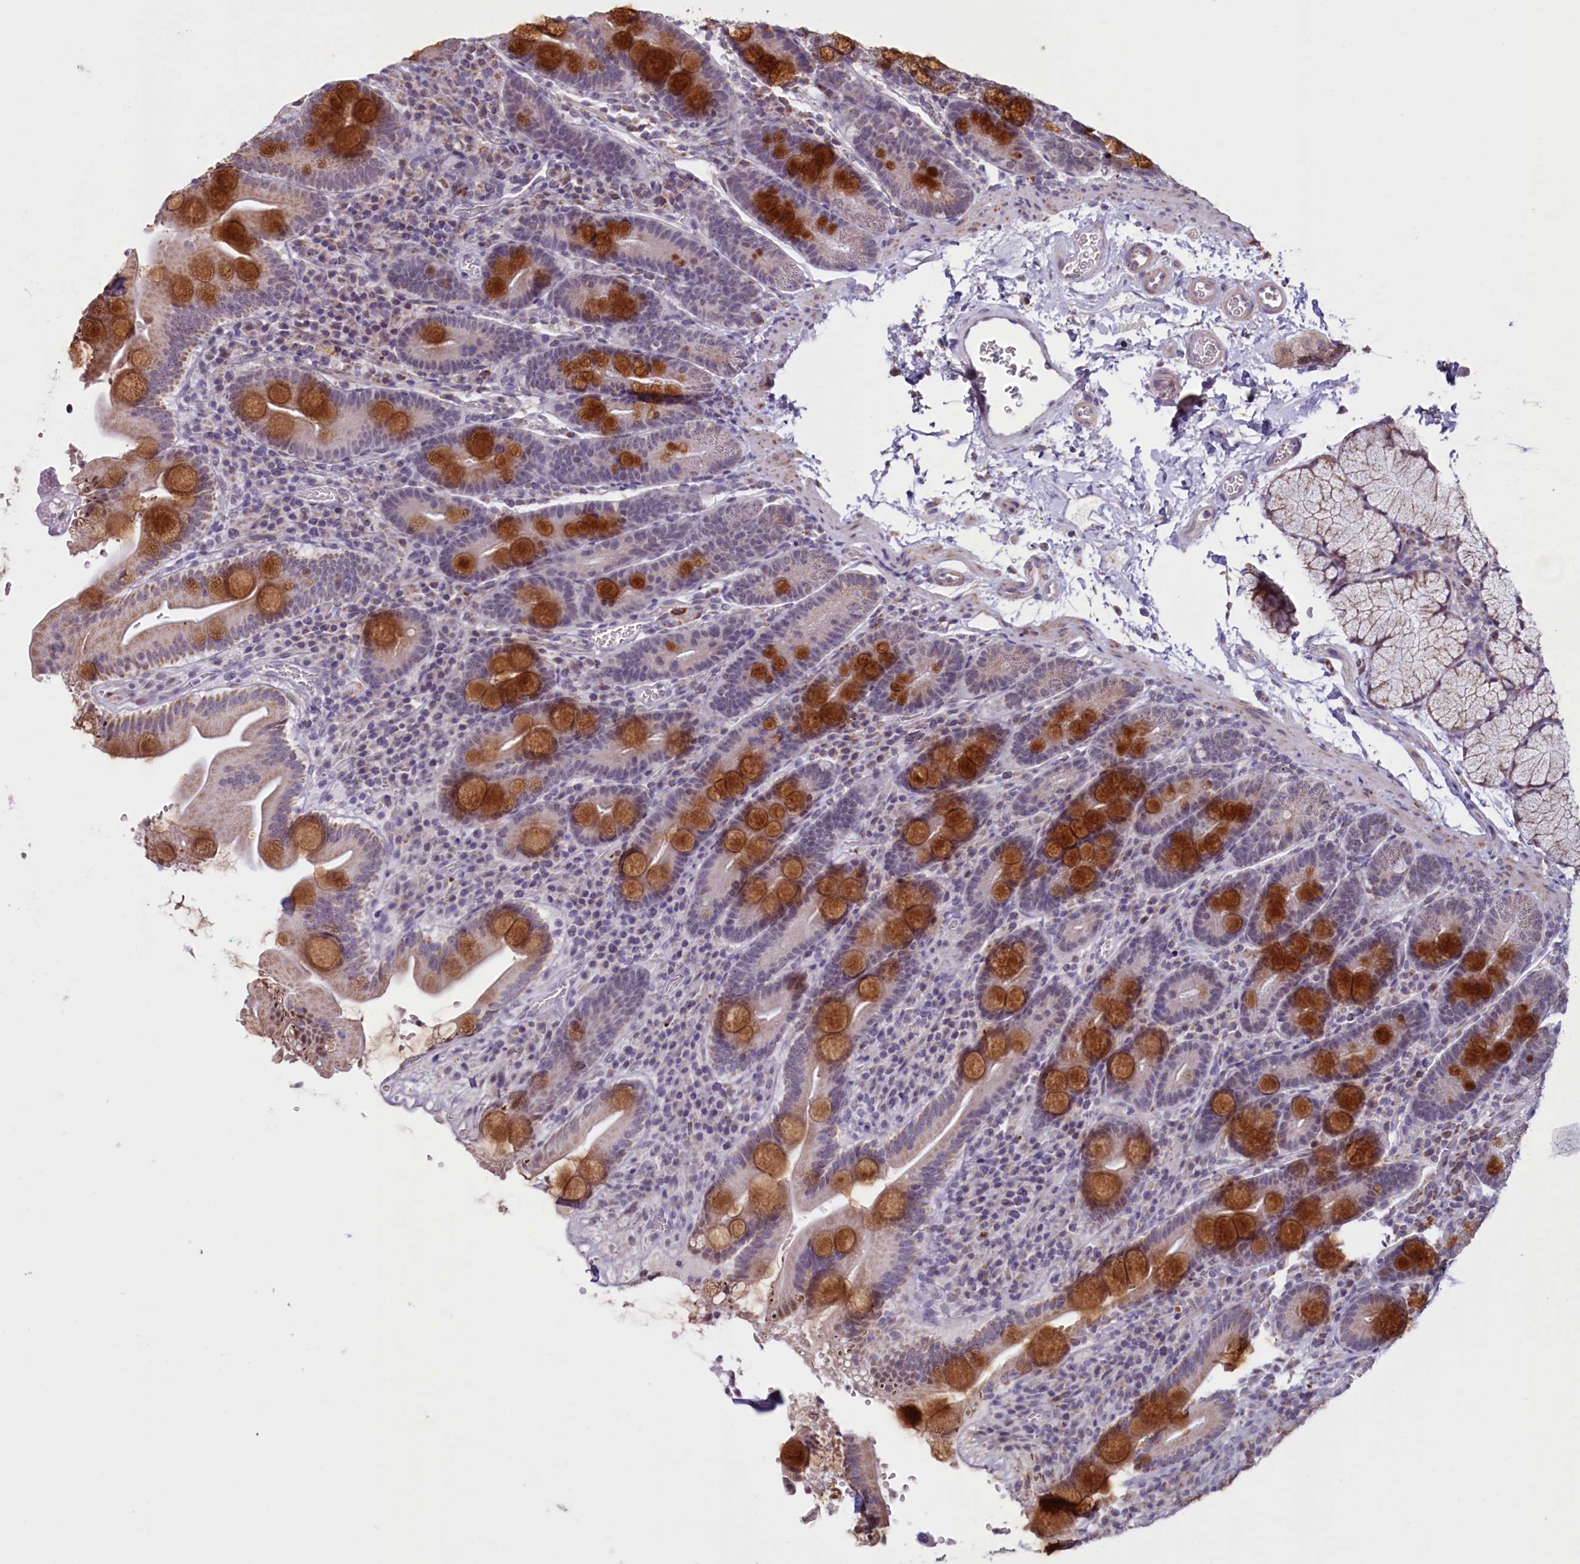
{"staining": {"intensity": "strong", "quantity": "25%-75%", "location": "cytoplasmic/membranous"}, "tissue": "duodenum", "cell_type": "Glandular cells", "image_type": "normal", "snomed": [{"axis": "morphology", "description": "Normal tissue, NOS"}, {"axis": "topography", "description": "Duodenum"}], "caption": "High-power microscopy captured an immunohistochemistry histopathology image of benign duodenum, revealing strong cytoplasmic/membranous positivity in about 25%-75% of glandular cells.", "gene": "PDE6D", "patient": {"sex": "male", "age": 35}}